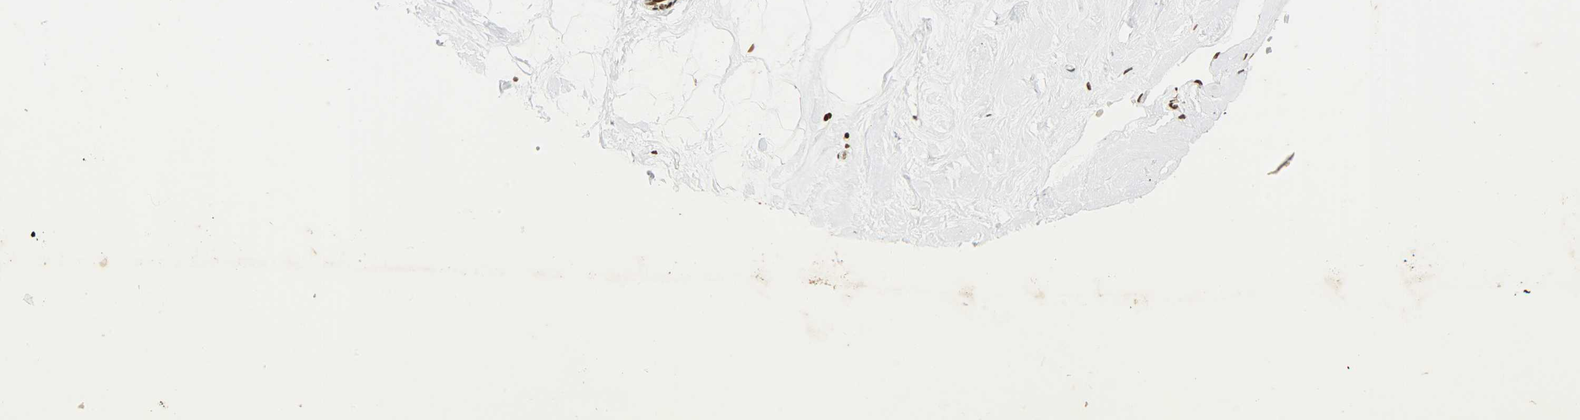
{"staining": {"intensity": "strong", "quantity": ">75%", "location": "nuclear"}, "tissue": "breast", "cell_type": "Adipocytes", "image_type": "normal", "snomed": [{"axis": "morphology", "description": "Normal tissue, NOS"}, {"axis": "topography", "description": "Breast"}], "caption": "Immunohistochemistry photomicrograph of normal human breast stained for a protein (brown), which demonstrates high levels of strong nuclear staining in approximately >75% of adipocytes.", "gene": "KHDRBS1", "patient": {"sex": "female", "age": 23}}